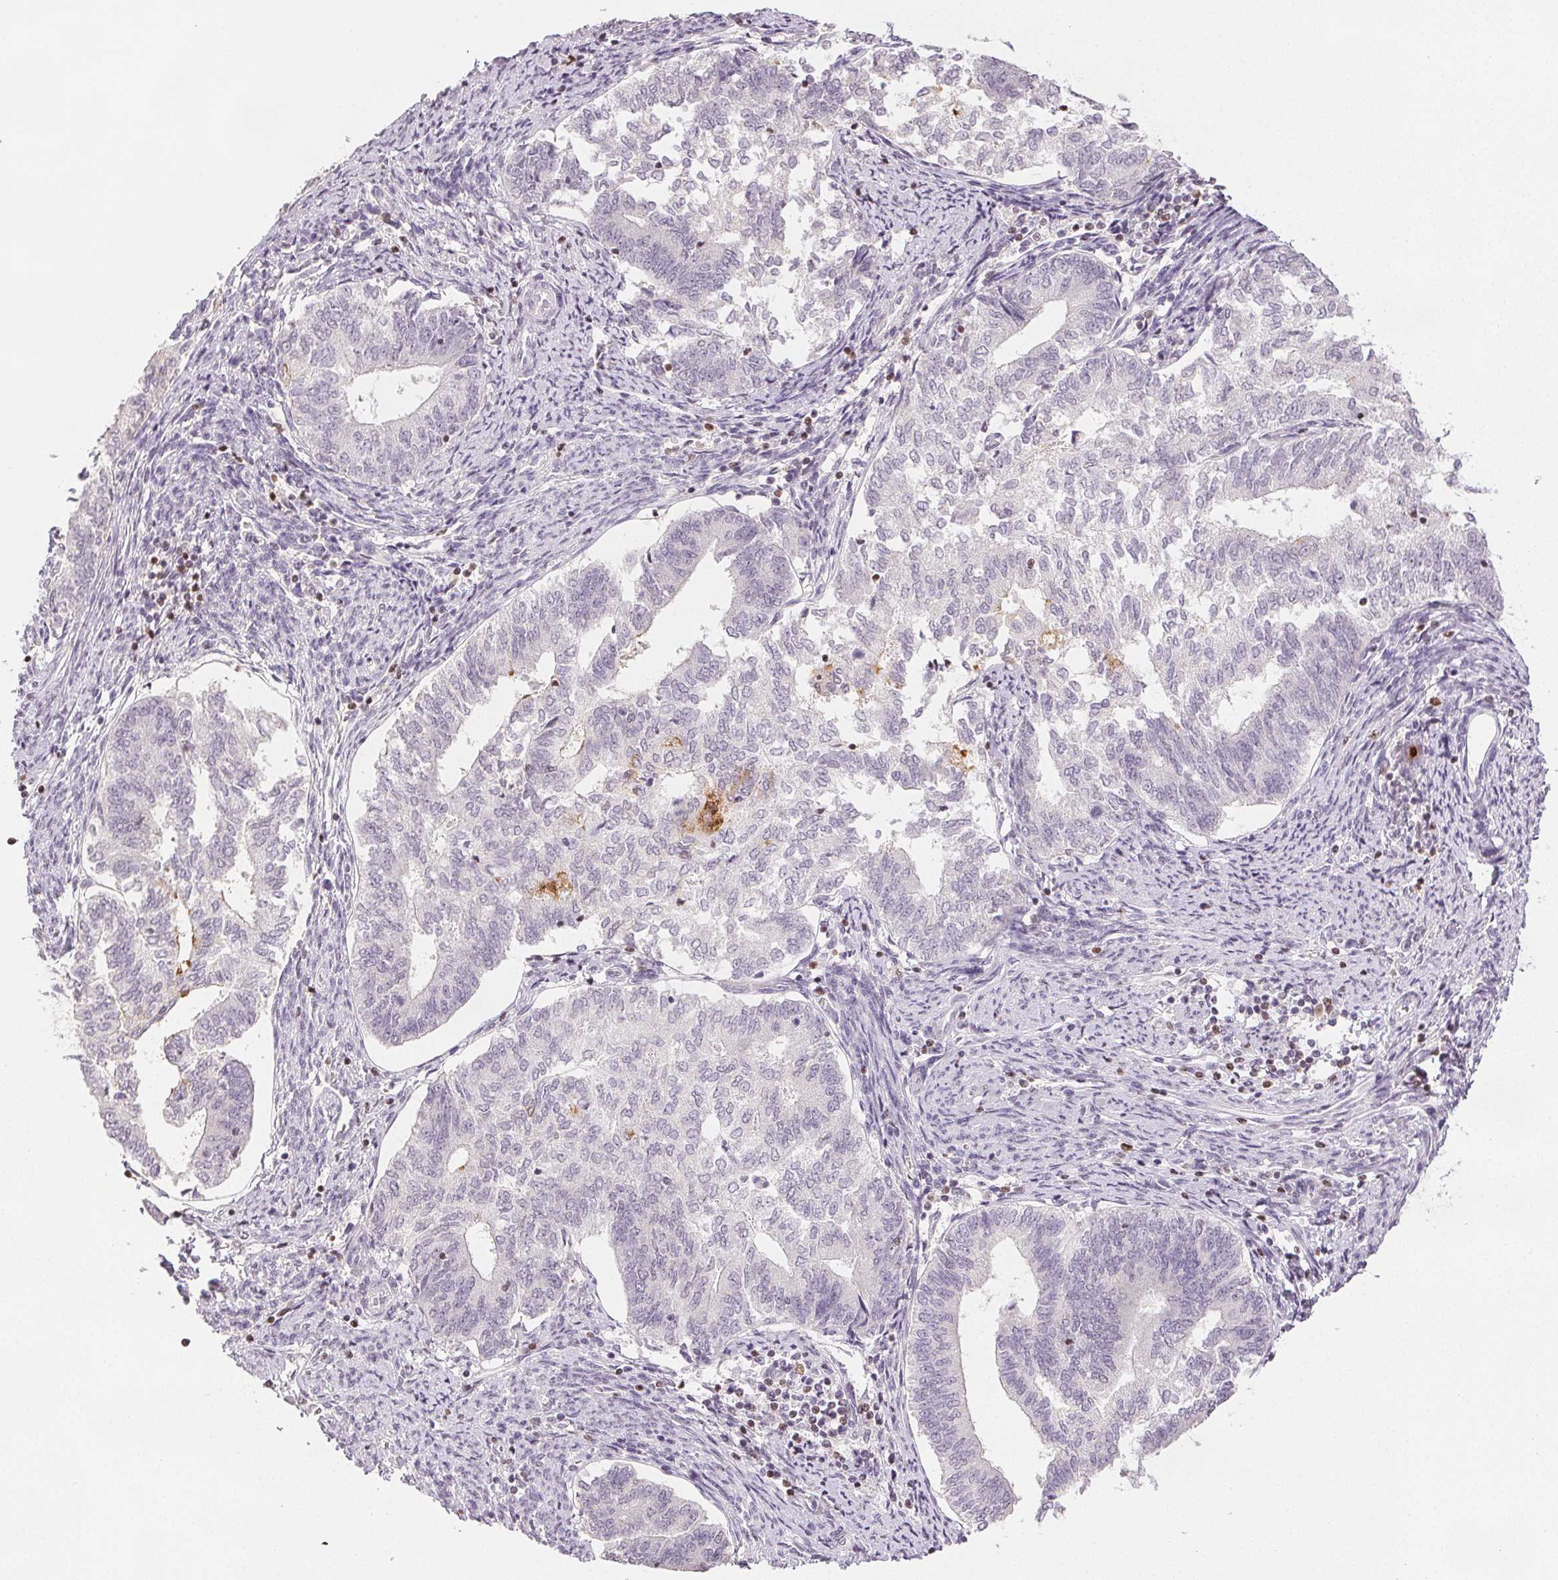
{"staining": {"intensity": "negative", "quantity": "none", "location": "none"}, "tissue": "endometrial cancer", "cell_type": "Tumor cells", "image_type": "cancer", "snomed": [{"axis": "morphology", "description": "Adenocarcinoma, NOS"}, {"axis": "topography", "description": "Endometrium"}], "caption": "Tumor cells show no significant protein expression in endometrial cancer (adenocarcinoma). (Brightfield microscopy of DAB IHC at high magnification).", "gene": "RUNX2", "patient": {"sex": "female", "age": 65}}